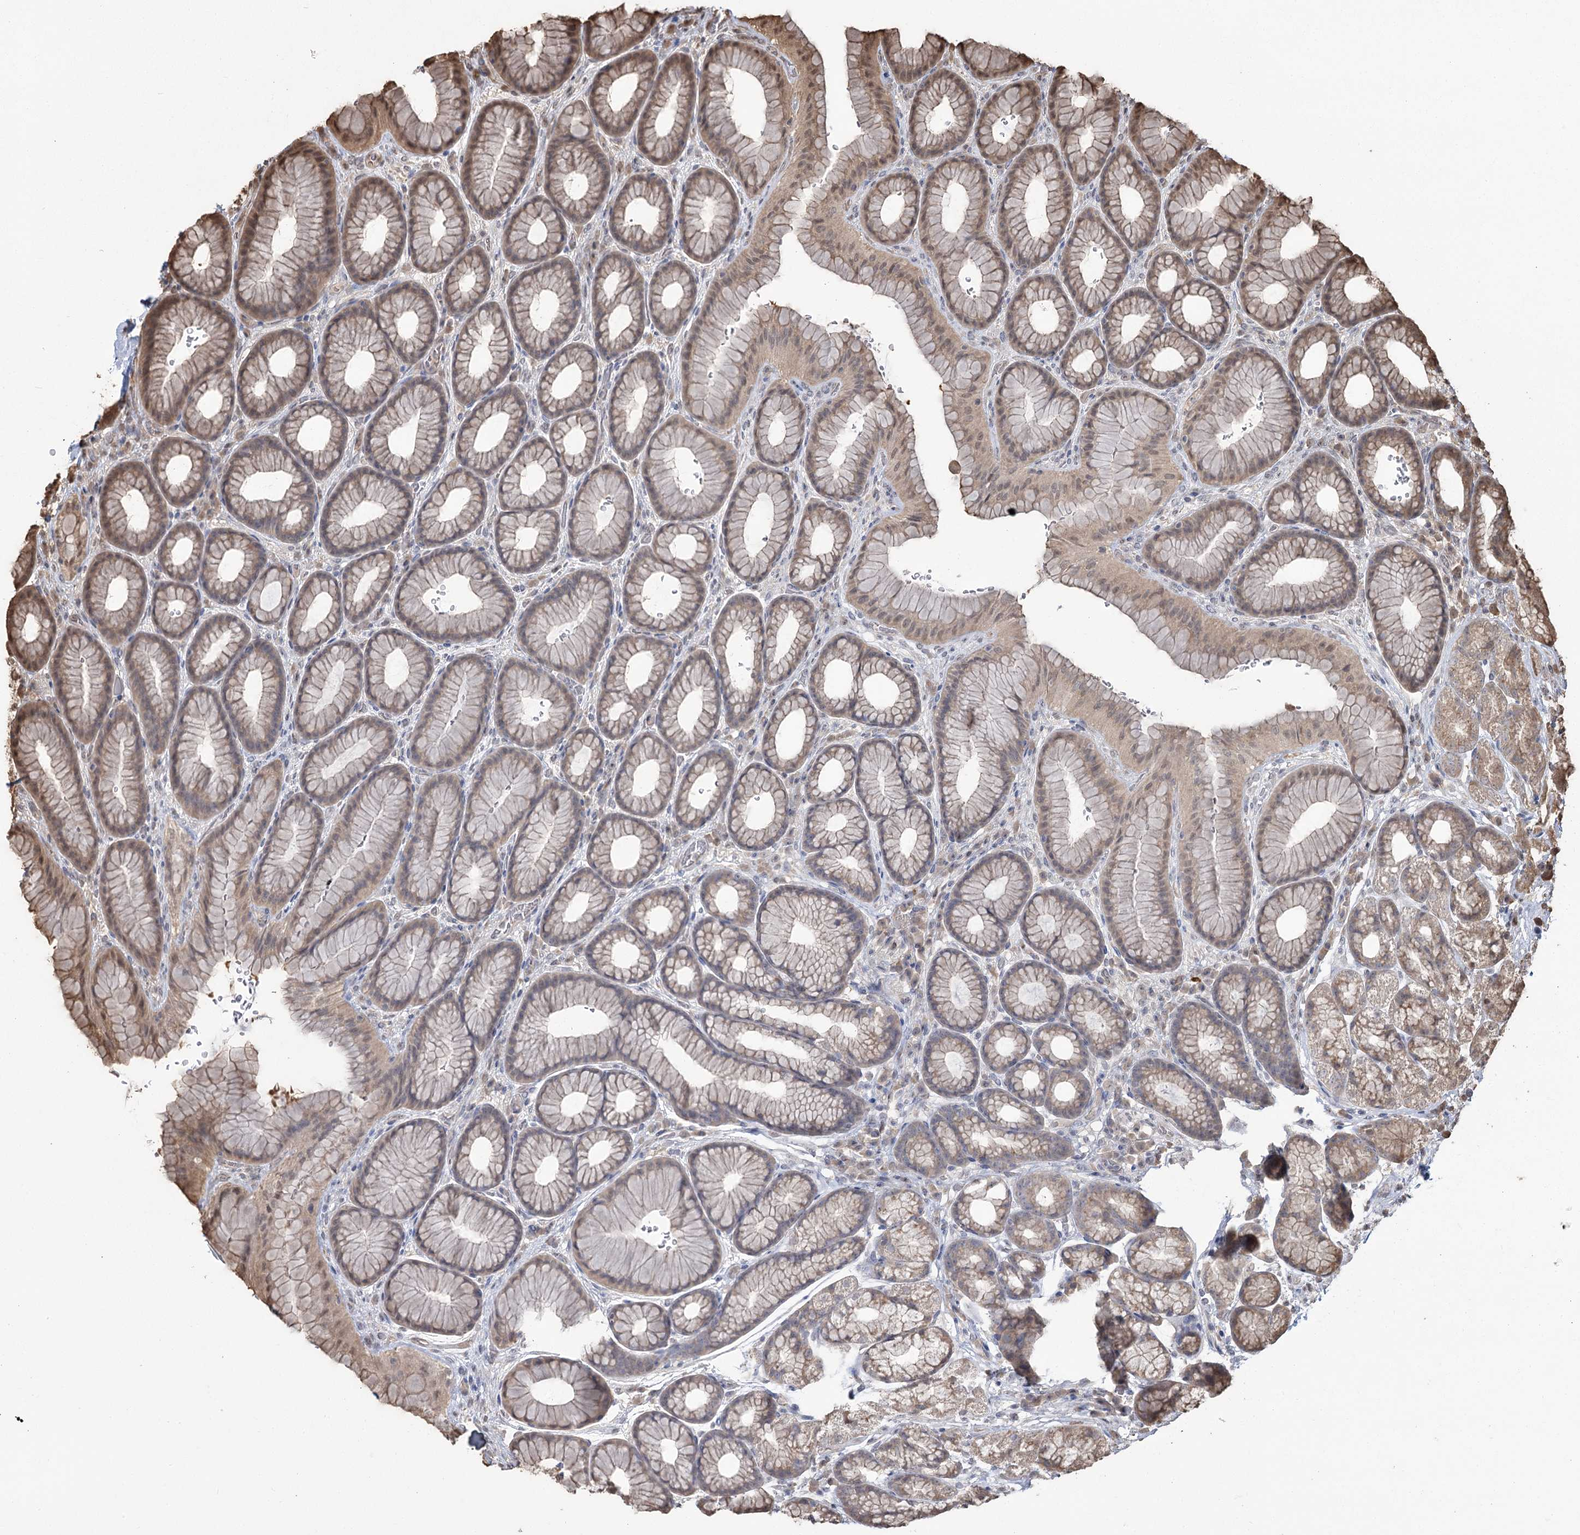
{"staining": {"intensity": "moderate", "quantity": "<25%", "location": "cytoplasmic/membranous,nuclear"}, "tissue": "stomach", "cell_type": "Glandular cells", "image_type": "normal", "snomed": [{"axis": "morphology", "description": "Normal tissue, NOS"}, {"axis": "morphology", "description": "Adenocarcinoma, NOS"}, {"axis": "topography", "description": "Stomach"}], "caption": "A micrograph showing moderate cytoplasmic/membranous,nuclear expression in about <25% of glandular cells in benign stomach, as visualized by brown immunohistochemical staining.", "gene": "PLCH1", "patient": {"sex": "male", "age": 57}}